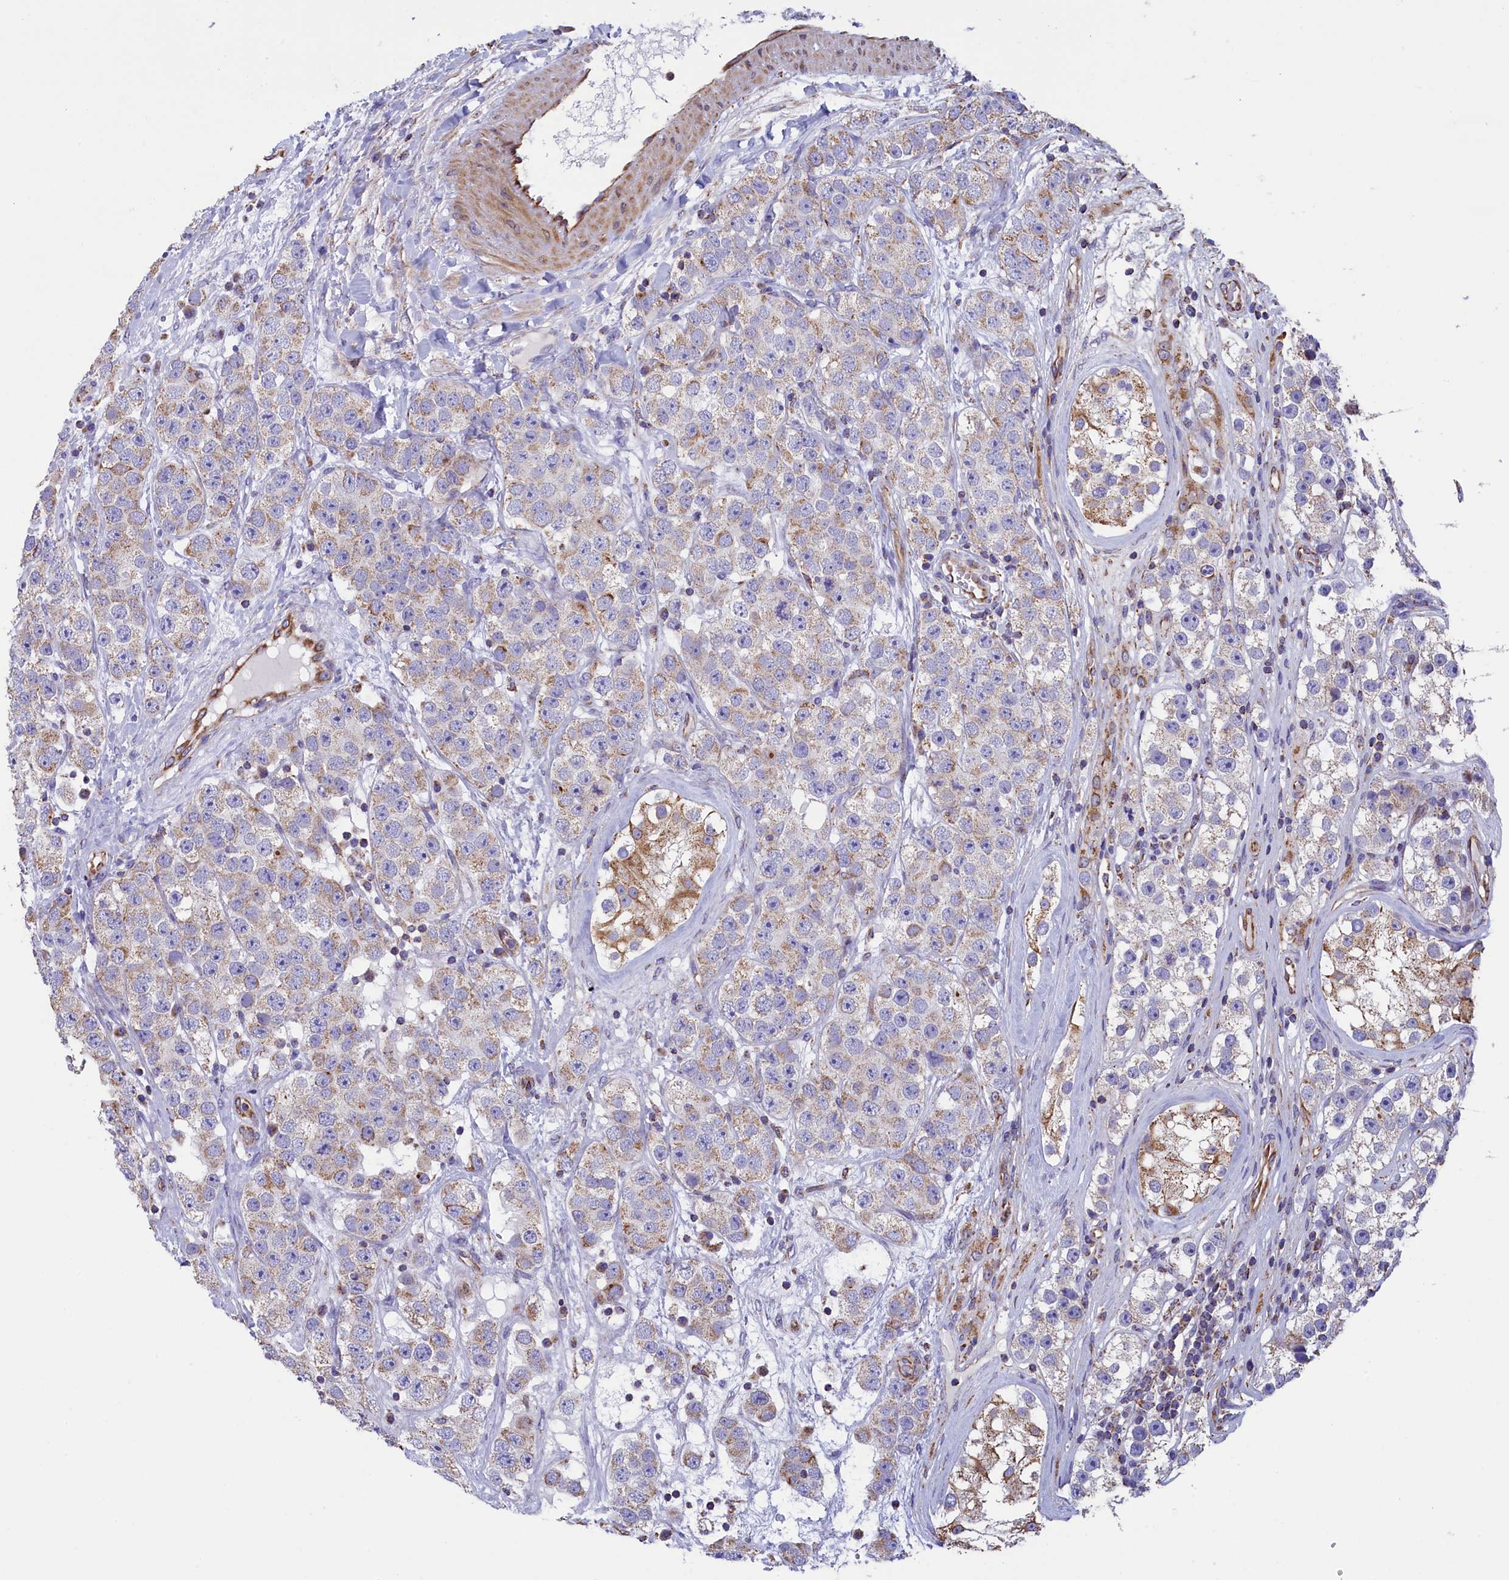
{"staining": {"intensity": "weak", "quantity": "25%-75%", "location": "cytoplasmic/membranous"}, "tissue": "testis cancer", "cell_type": "Tumor cells", "image_type": "cancer", "snomed": [{"axis": "morphology", "description": "Seminoma, NOS"}, {"axis": "topography", "description": "Testis"}], "caption": "This image shows testis seminoma stained with immunohistochemistry to label a protein in brown. The cytoplasmic/membranous of tumor cells show weak positivity for the protein. Nuclei are counter-stained blue.", "gene": "GATB", "patient": {"sex": "male", "age": 28}}